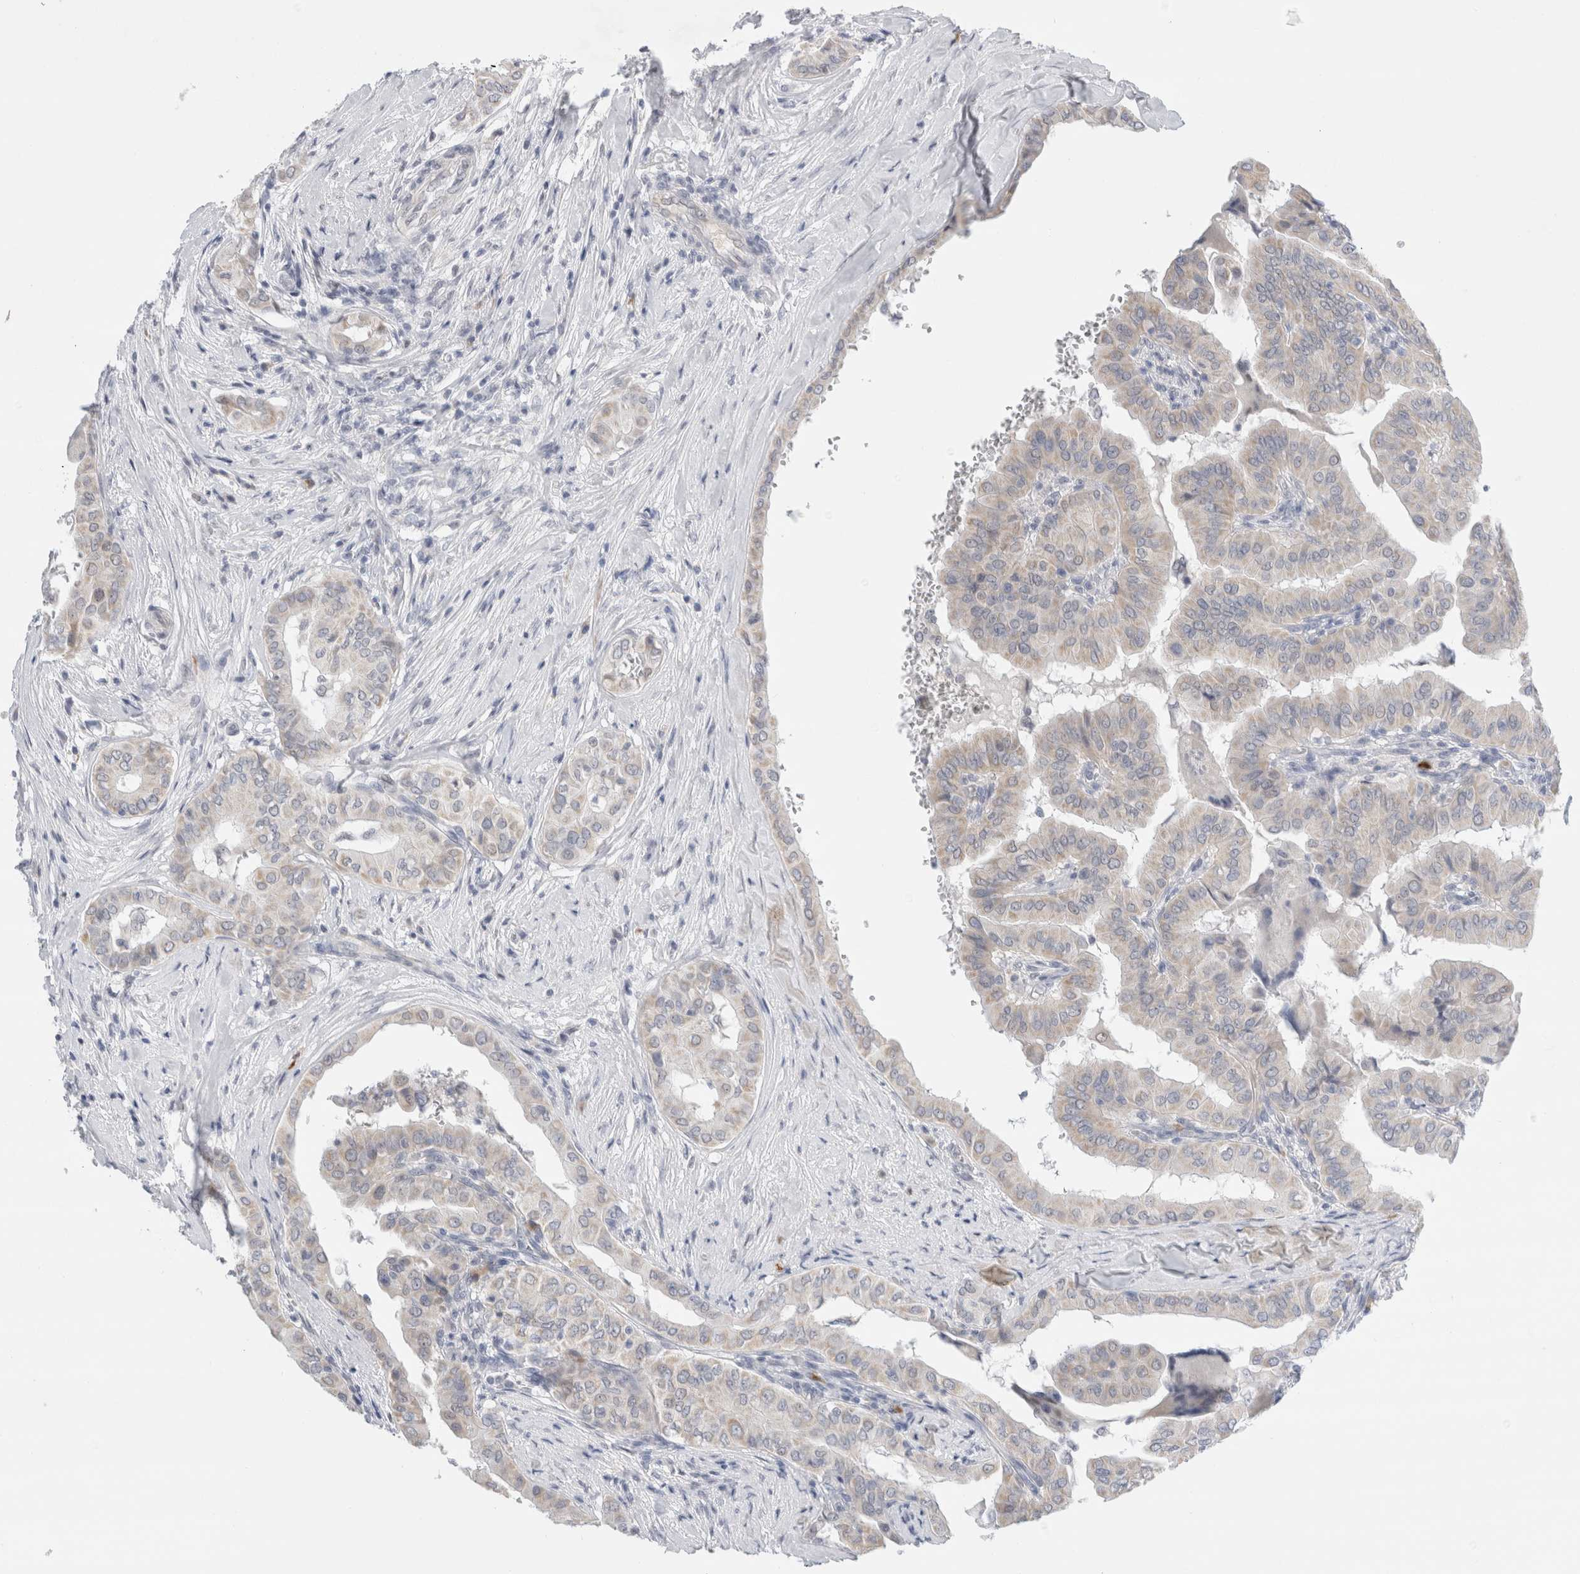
{"staining": {"intensity": "weak", "quantity": "<25%", "location": "cytoplasmic/membranous"}, "tissue": "thyroid cancer", "cell_type": "Tumor cells", "image_type": "cancer", "snomed": [{"axis": "morphology", "description": "Papillary adenocarcinoma, NOS"}, {"axis": "topography", "description": "Thyroid gland"}], "caption": "DAB immunohistochemical staining of thyroid cancer (papillary adenocarcinoma) exhibits no significant positivity in tumor cells.", "gene": "SLC22A12", "patient": {"sex": "male", "age": 33}}